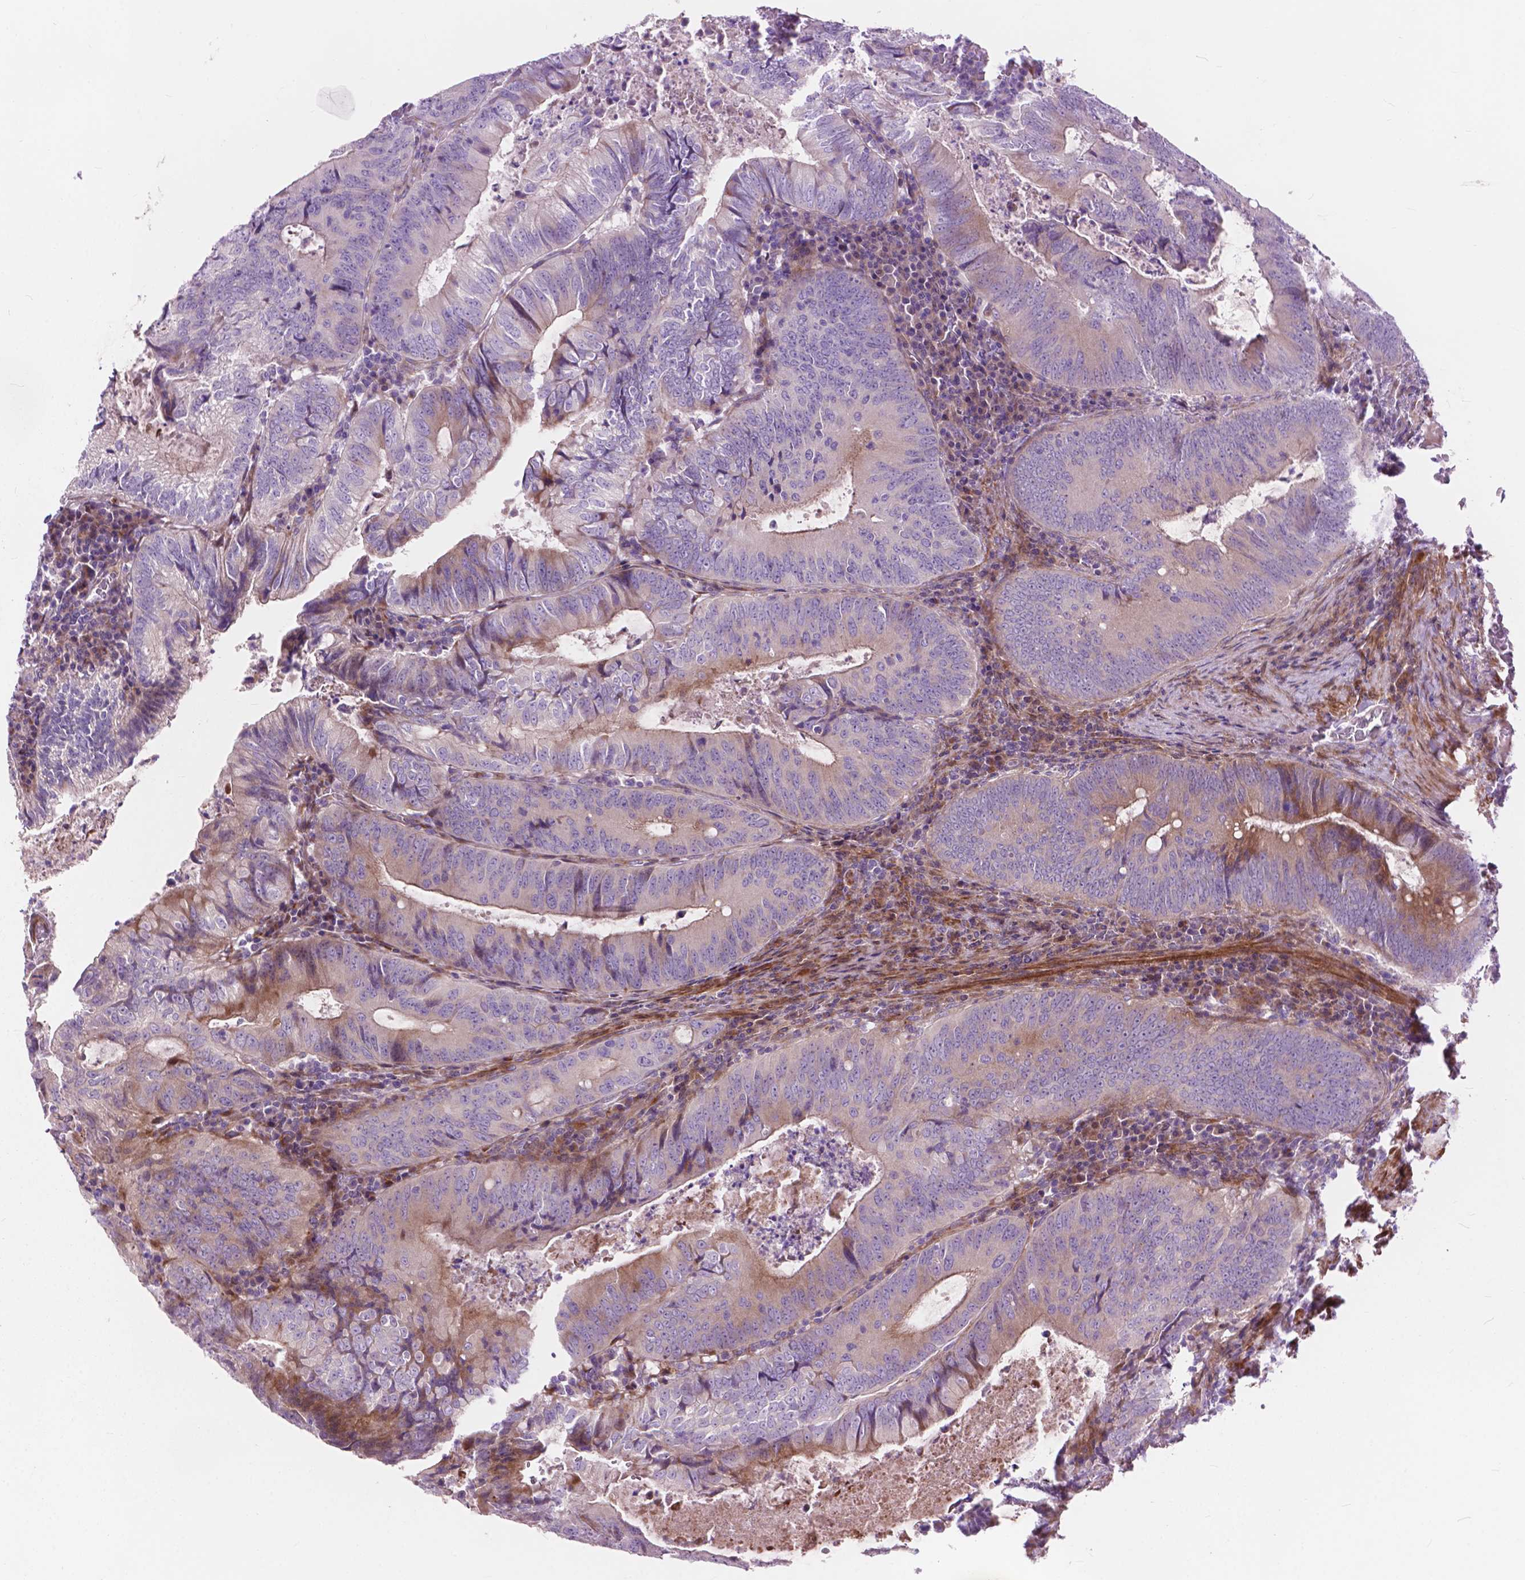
{"staining": {"intensity": "weak", "quantity": "<25%", "location": "cytoplasmic/membranous"}, "tissue": "colorectal cancer", "cell_type": "Tumor cells", "image_type": "cancer", "snomed": [{"axis": "morphology", "description": "Adenocarcinoma, NOS"}, {"axis": "topography", "description": "Colon"}], "caption": "This is an immunohistochemistry (IHC) histopathology image of colorectal cancer. There is no positivity in tumor cells.", "gene": "MORN1", "patient": {"sex": "male", "age": 67}}